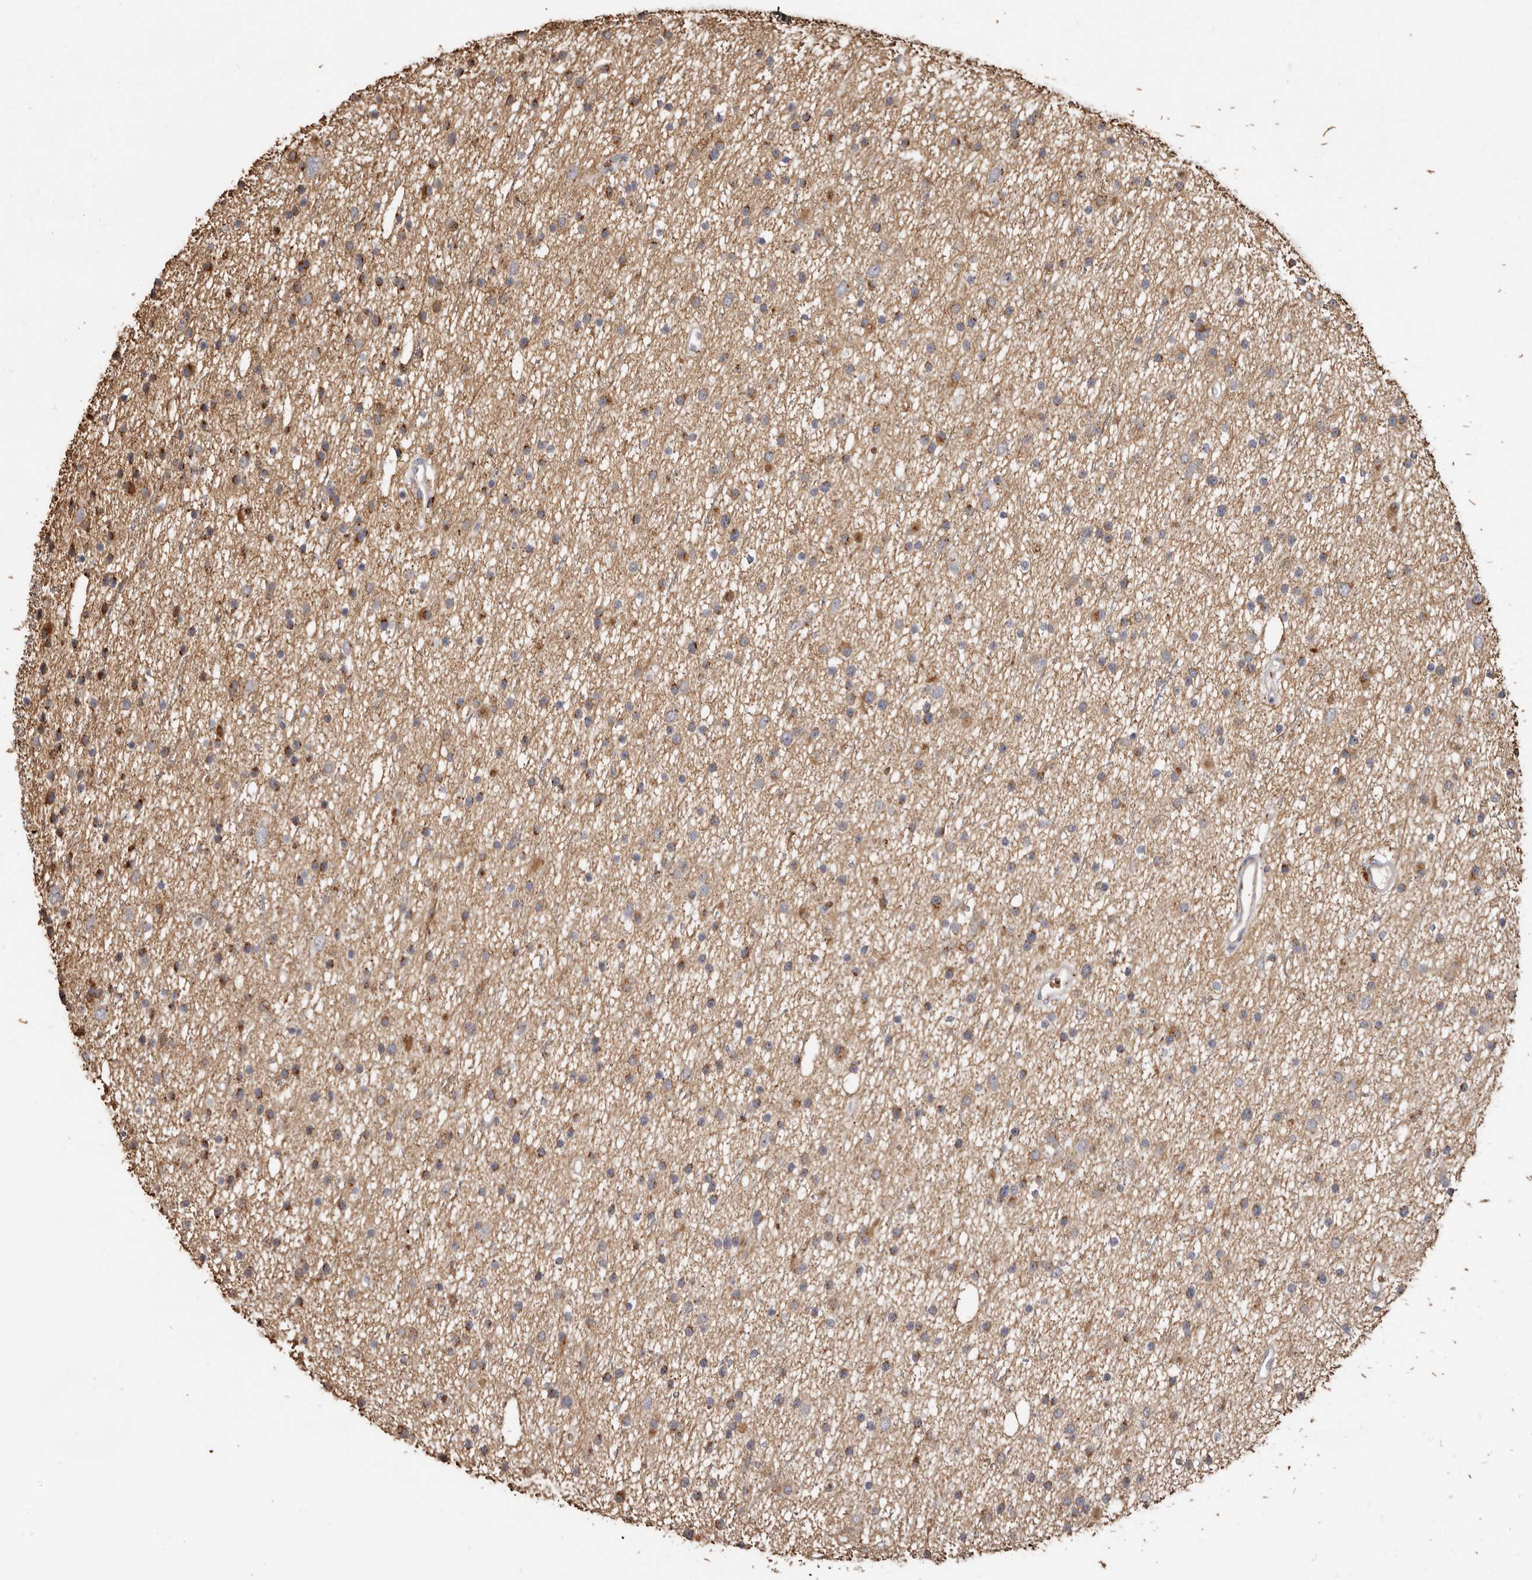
{"staining": {"intensity": "moderate", "quantity": "25%-75%", "location": "cytoplasmic/membranous"}, "tissue": "glioma", "cell_type": "Tumor cells", "image_type": "cancer", "snomed": [{"axis": "morphology", "description": "Glioma, malignant, Low grade"}, {"axis": "topography", "description": "Cerebral cortex"}], "caption": "Glioma was stained to show a protein in brown. There is medium levels of moderate cytoplasmic/membranous positivity in about 25%-75% of tumor cells.", "gene": "ENTREP1", "patient": {"sex": "female", "age": 39}}